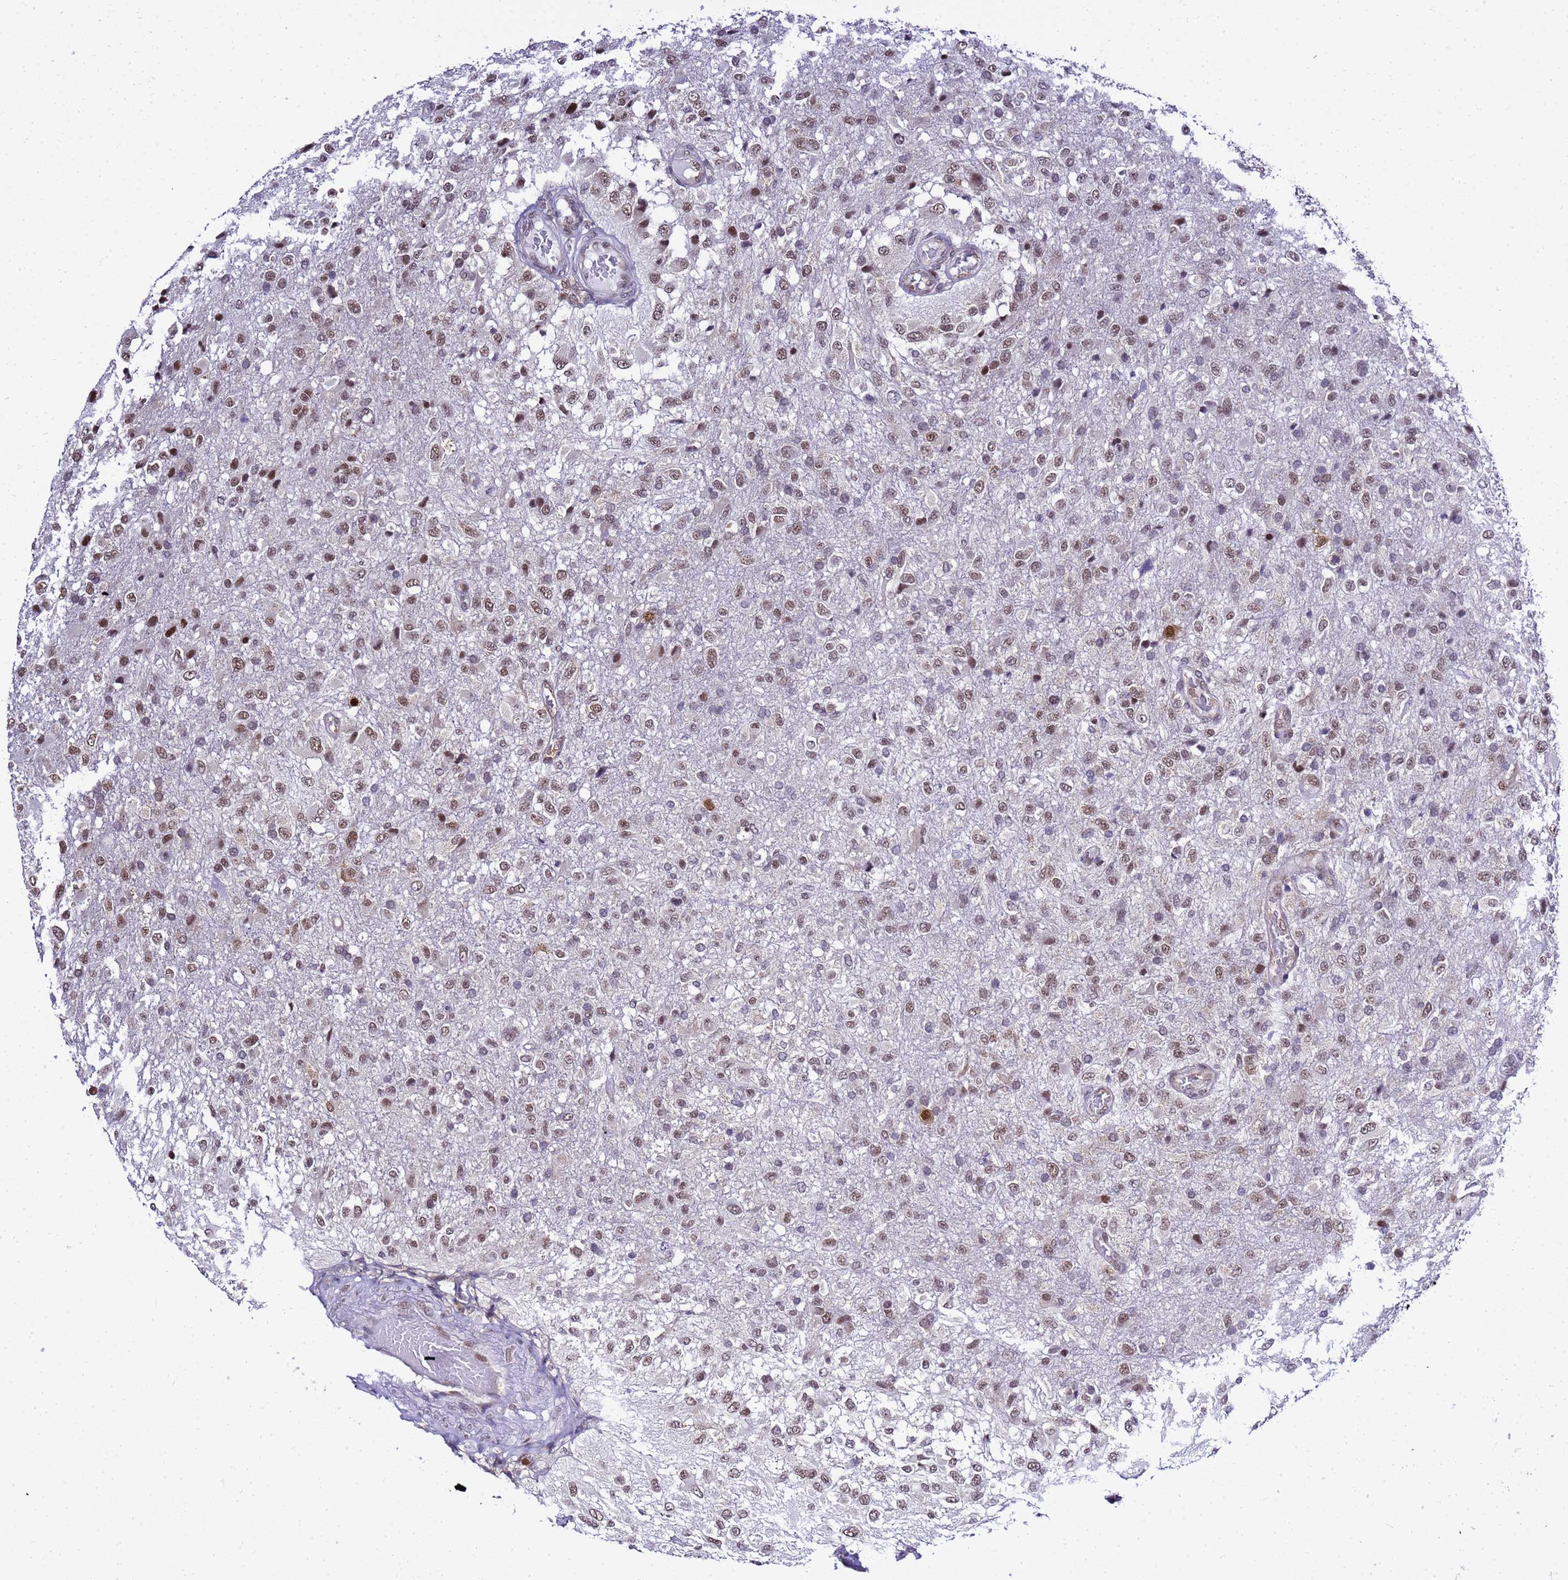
{"staining": {"intensity": "moderate", "quantity": "25%-75%", "location": "nuclear"}, "tissue": "glioma", "cell_type": "Tumor cells", "image_type": "cancer", "snomed": [{"axis": "morphology", "description": "Glioma, malignant, High grade"}, {"axis": "topography", "description": "Brain"}], "caption": "A micrograph of glioma stained for a protein reveals moderate nuclear brown staining in tumor cells. The protein is stained brown, and the nuclei are stained in blue (DAB IHC with brightfield microscopy, high magnification).", "gene": "SMN1", "patient": {"sex": "female", "age": 74}}